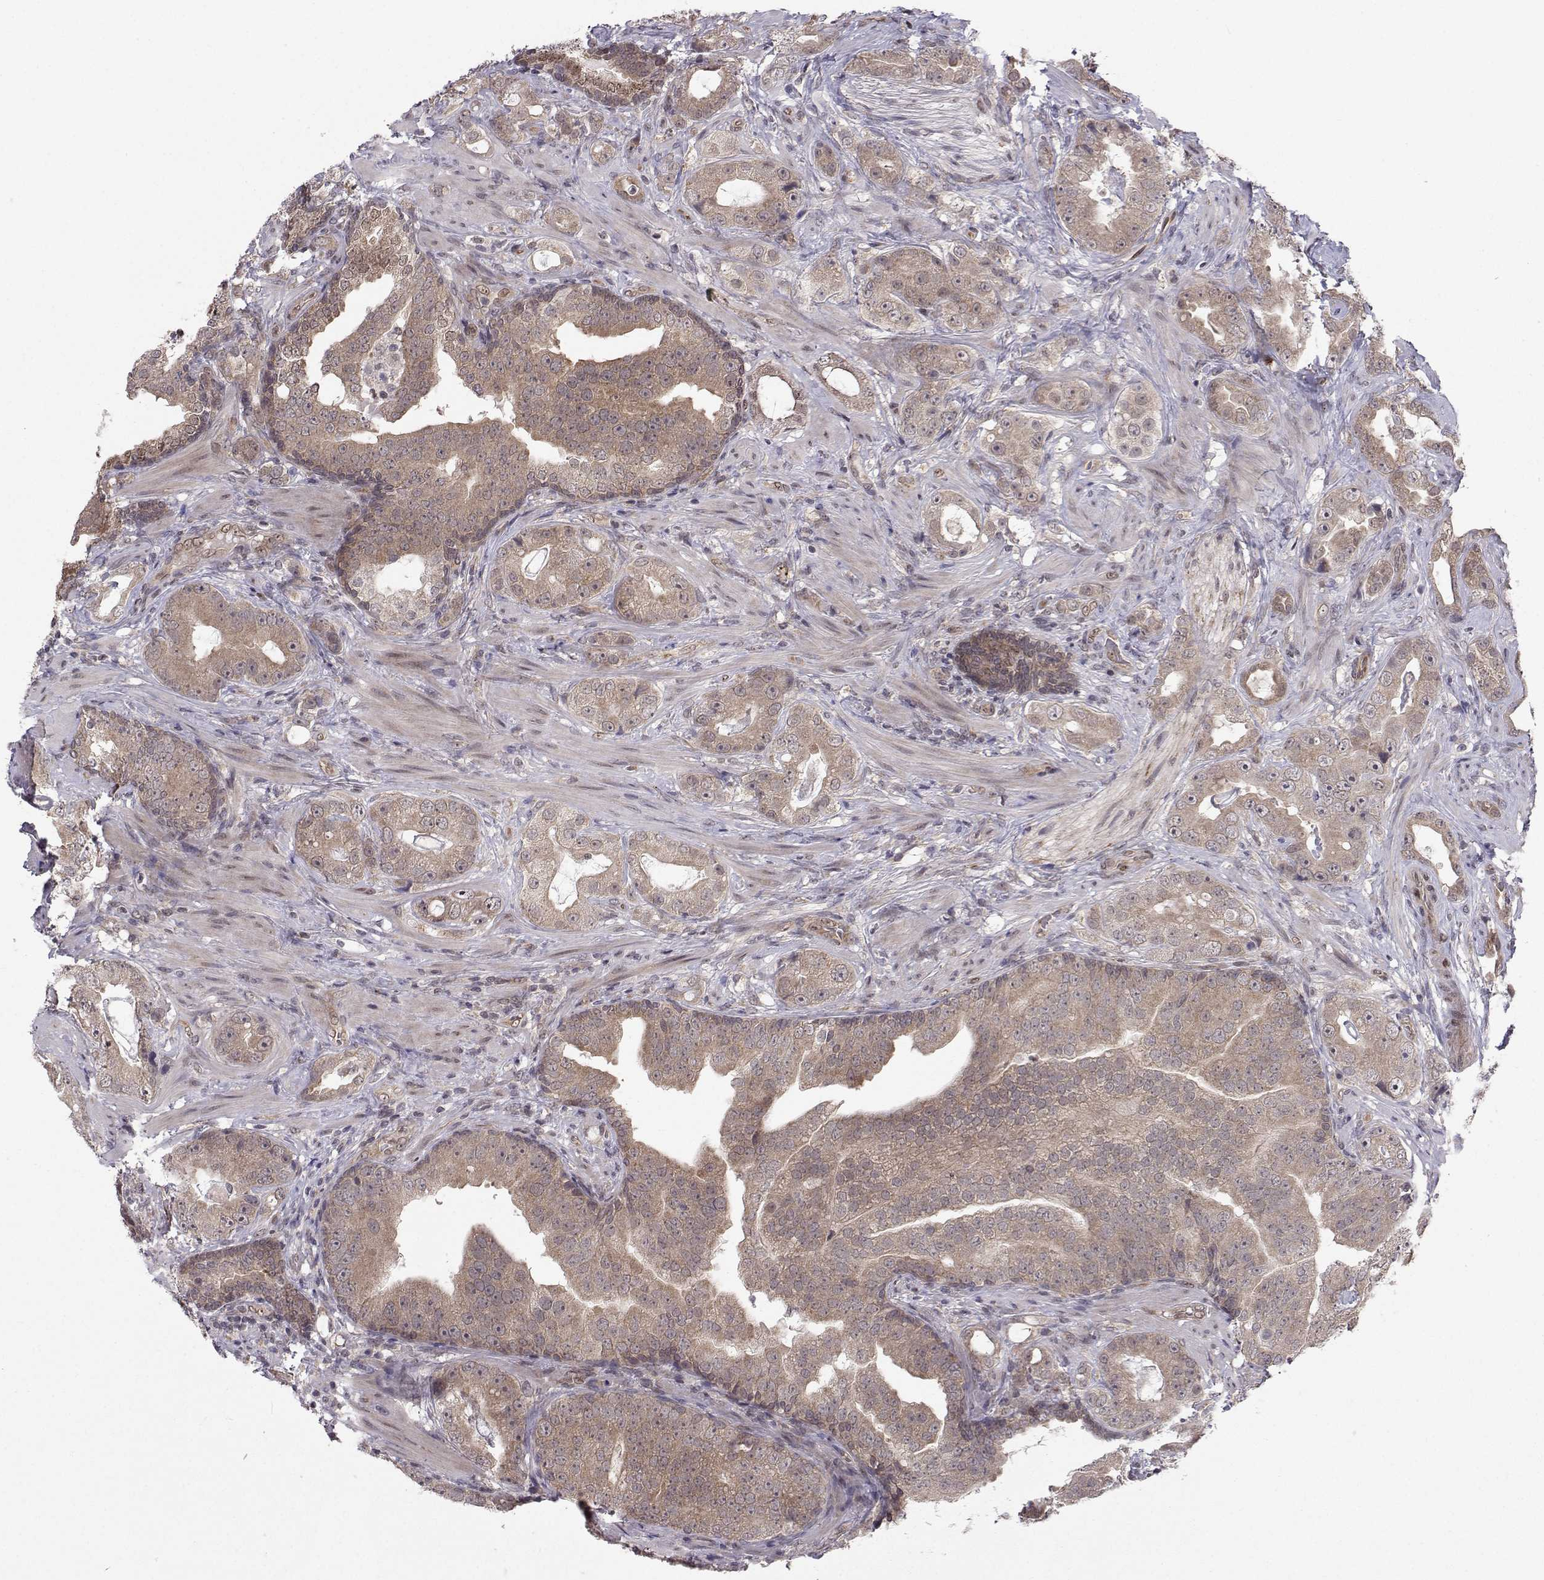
{"staining": {"intensity": "weak", "quantity": ">75%", "location": "cytoplasmic/membranous"}, "tissue": "prostate cancer", "cell_type": "Tumor cells", "image_type": "cancer", "snomed": [{"axis": "morphology", "description": "Adenocarcinoma, NOS"}, {"axis": "topography", "description": "Prostate"}], "caption": "Immunohistochemistry (IHC) (DAB) staining of human prostate adenocarcinoma shows weak cytoplasmic/membranous protein staining in approximately >75% of tumor cells. (DAB (3,3'-diaminobenzidine) IHC, brown staining for protein, blue staining for nuclei).", "gene": "PKN2", "patient": {"sex": "male", "age": 57}}